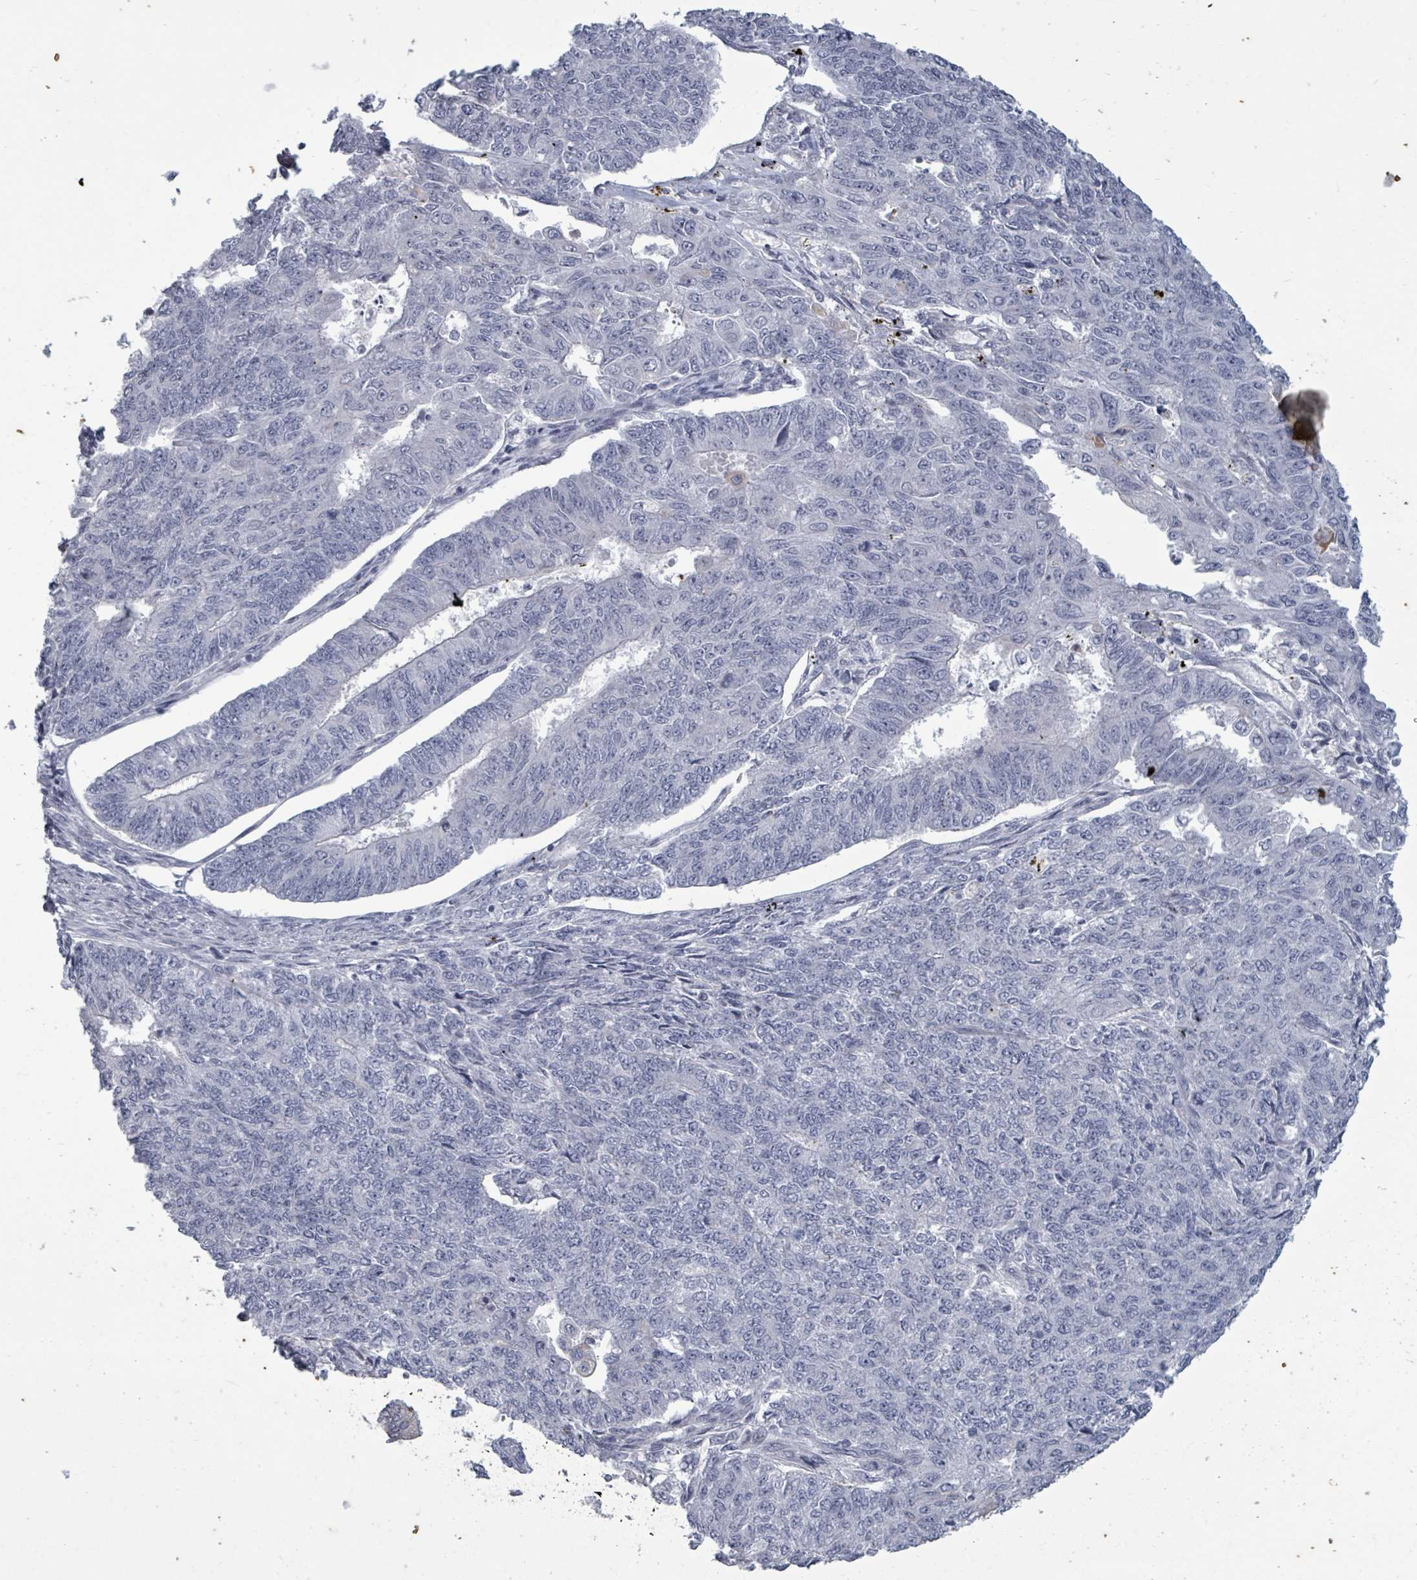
{"staining": {"intensity": "negative", "quantity": "none", "location": "none"}, "tissue": "endometrial cancer", "cell_type": "Tumor cells", "image_type": "cancer", "snomed": [{"axis": "morphology", "description": "Adenocarcinoma, NOS"}, {"axis": "topography", "description": "Endometrium"}], "caption": "IHC photomicrograph of adenocarcinoma (endometrial) stained for a protein (brown), which demonstrates no expression in tumor cells.", "gene": "ASB12", "patient": {"sex": "female", "age": 32}}